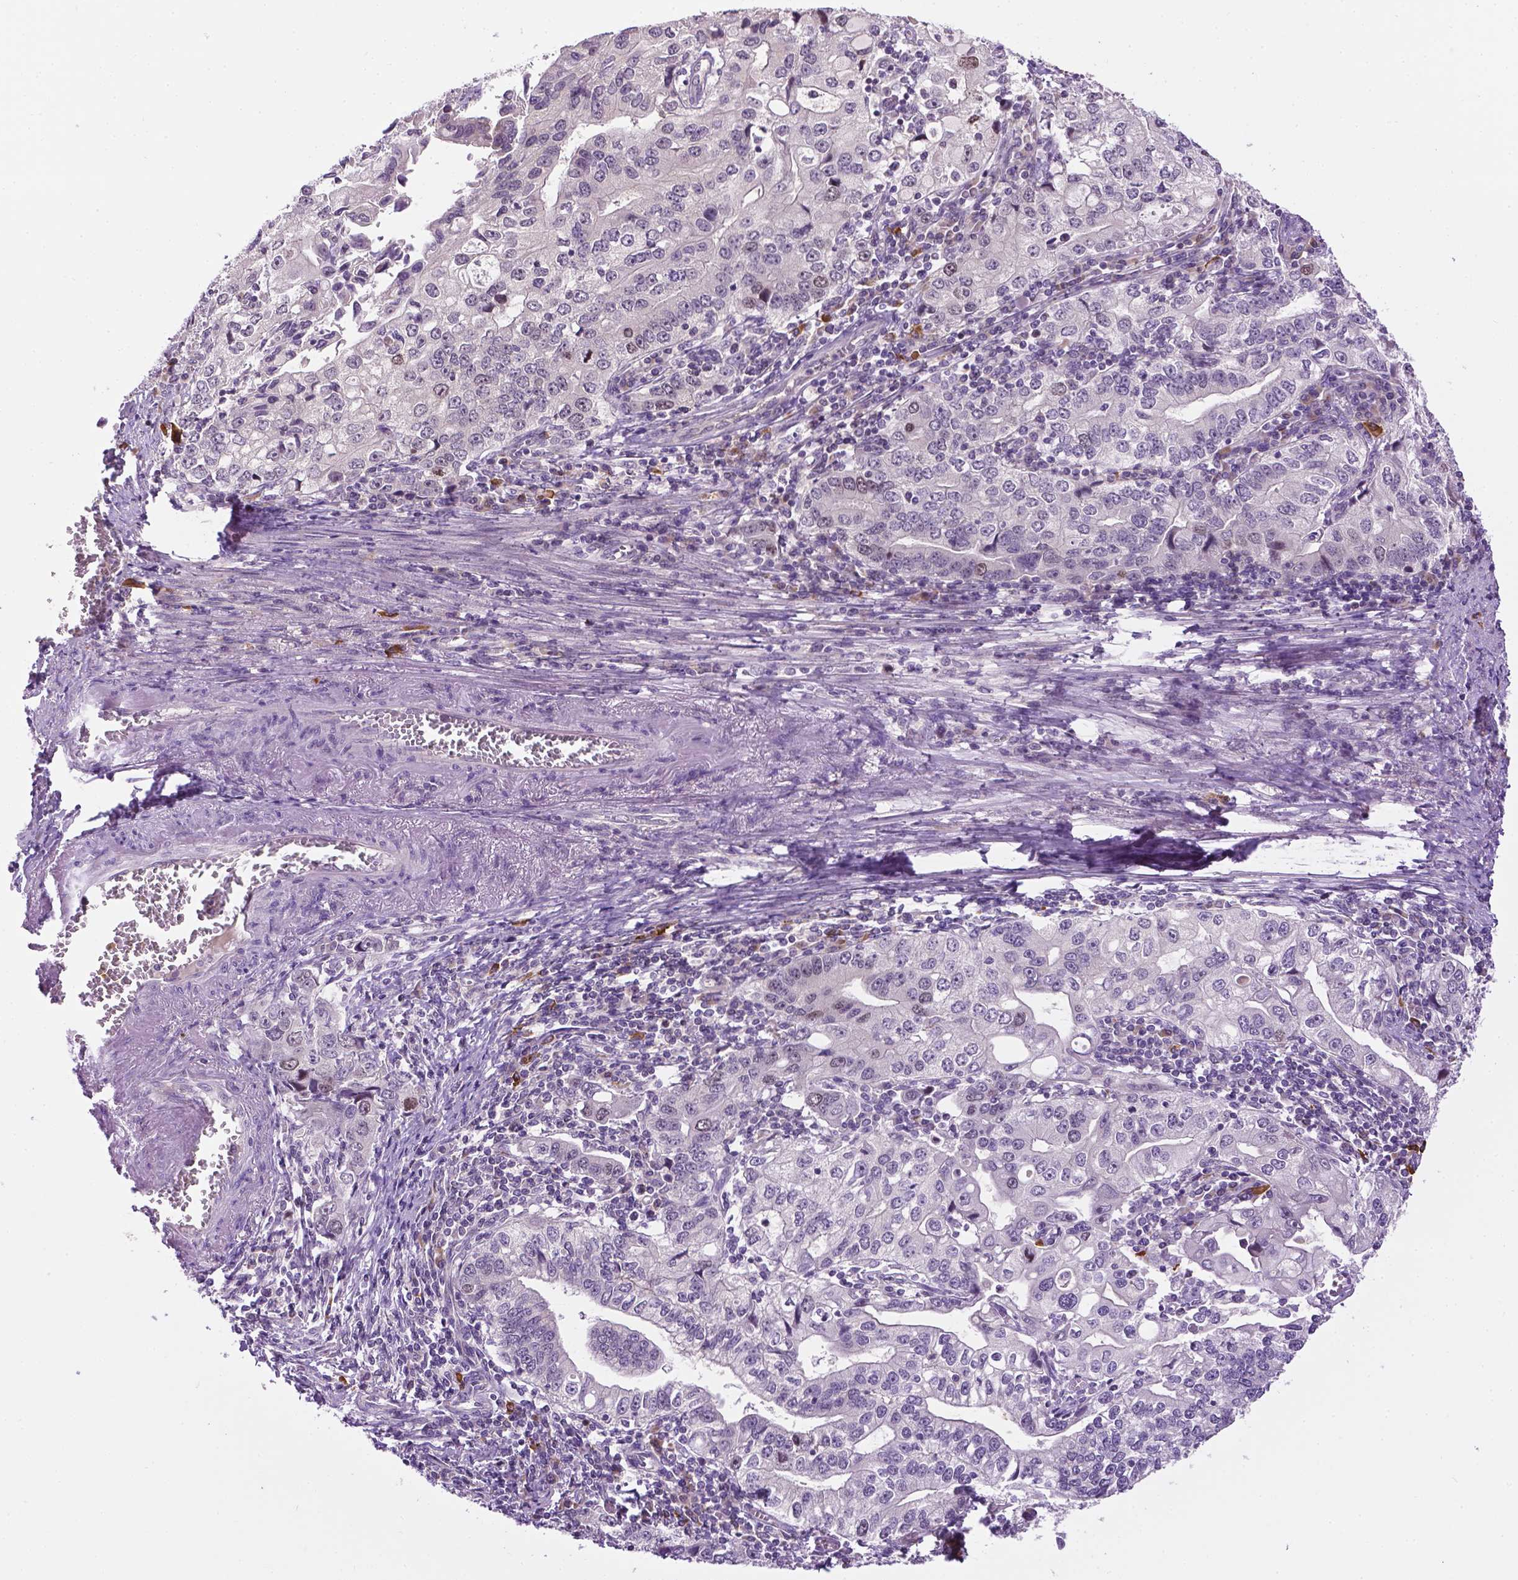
{"staining": {"intensity": "weak", "quantity": "<25%", "location": "nuclear"}, "tissue": "stomach cancer", "cell_type": "Tumor cells", "image_type": "cancer", "snomed": [{"axis": "morphology", "description": "Adenocarcinoma, NOS"}, {"axis": "topography", "description": "Stomach, lower"}], "caption": "Tumor cells show no significant protein staining in adenocarcinoma (stomach).", "gene": "DENND4A", "patient": {"sex": "female", "age": 72}}